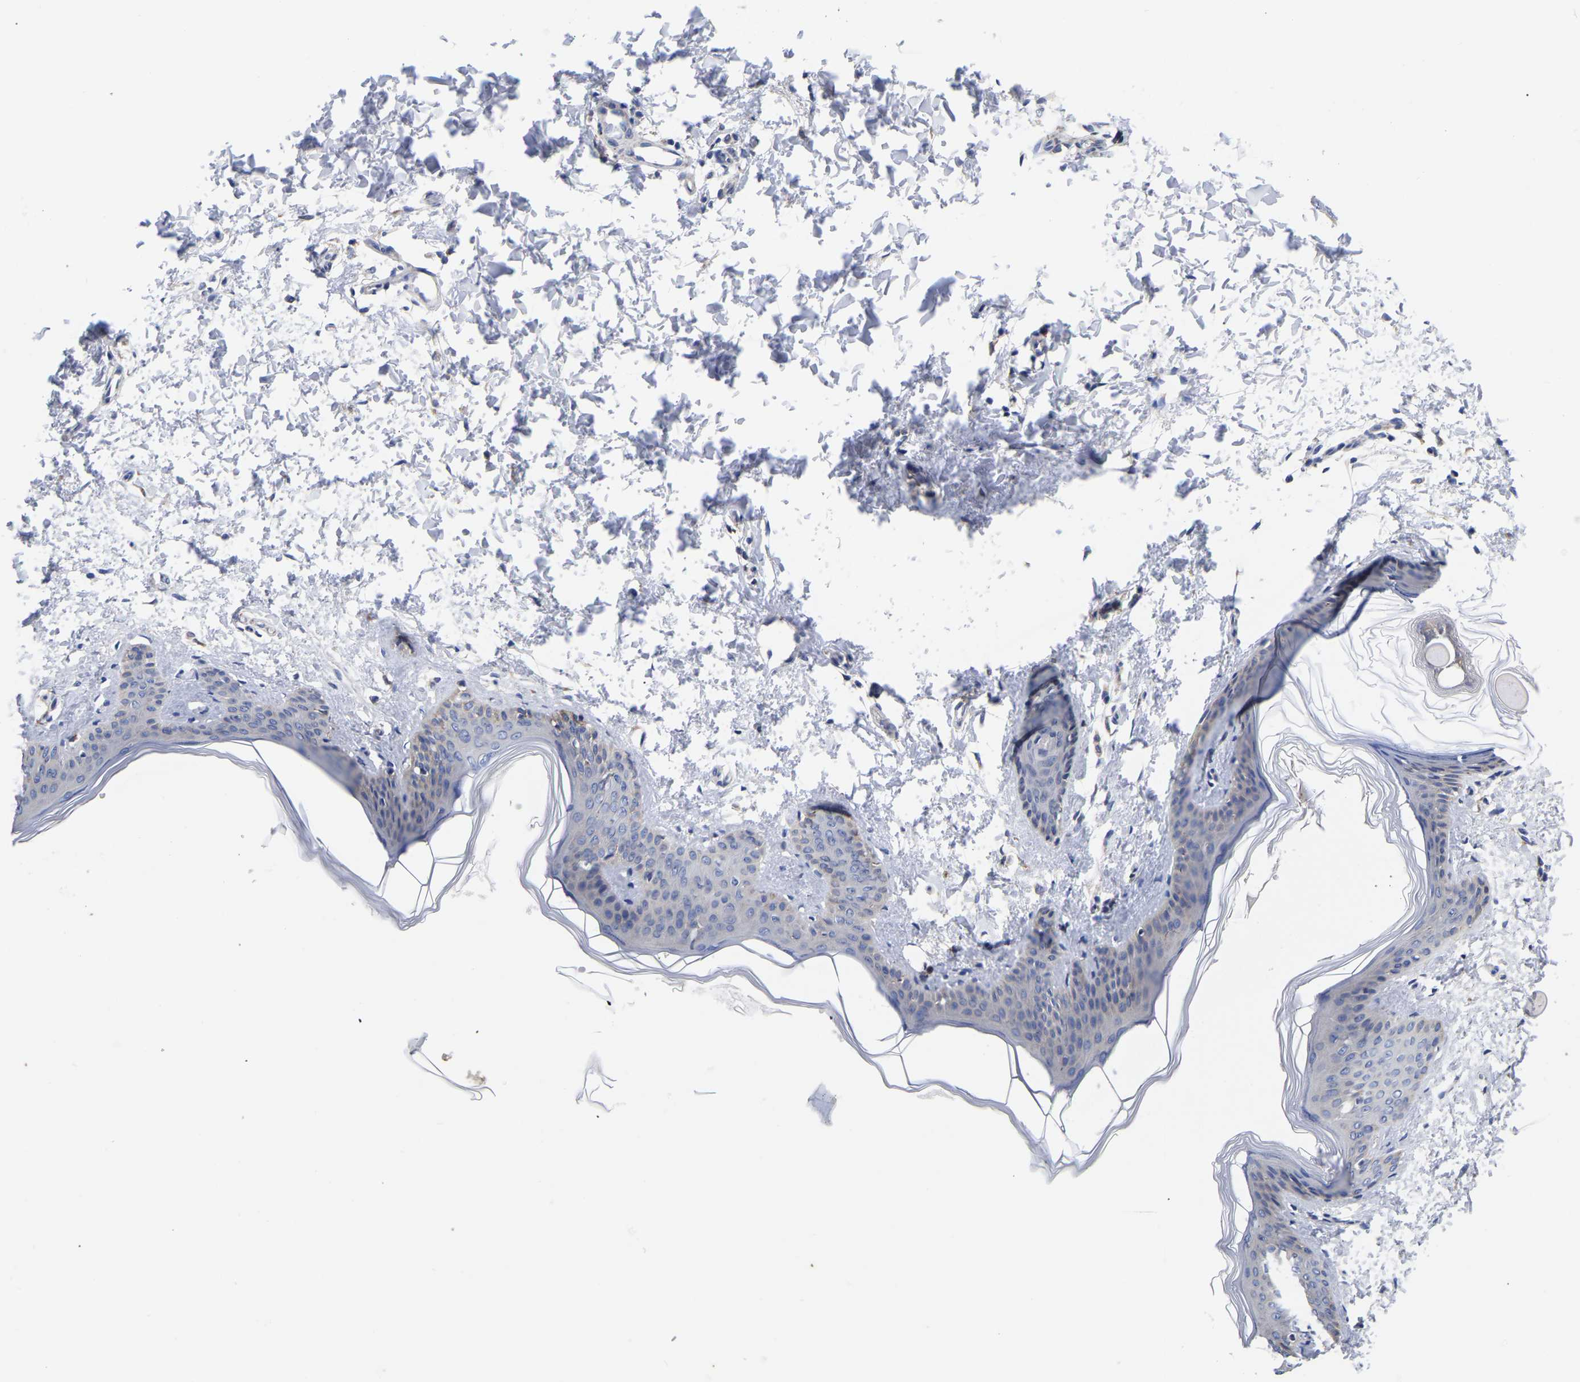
{"staining": {"intensity": "negative", "quantity": "none", "location": "none"}, "tissue": "skin", "cell_type": "Fibroblasts", "image_type": "normal", "snomed": [{"axis": "morphology", "description": "Normal tissue, NOS"}, {"axis": "topography", "description": "Skin"}], "caption": "Immunohistochemistry of unremarkable human skin displays no staining in fibroblasts. (DAB (3,3'-diaminobenzidine) IHC with hematoxylin counter stain).", "gene": "CFAP298", "patient": {"sex": "female", "age": 17}}